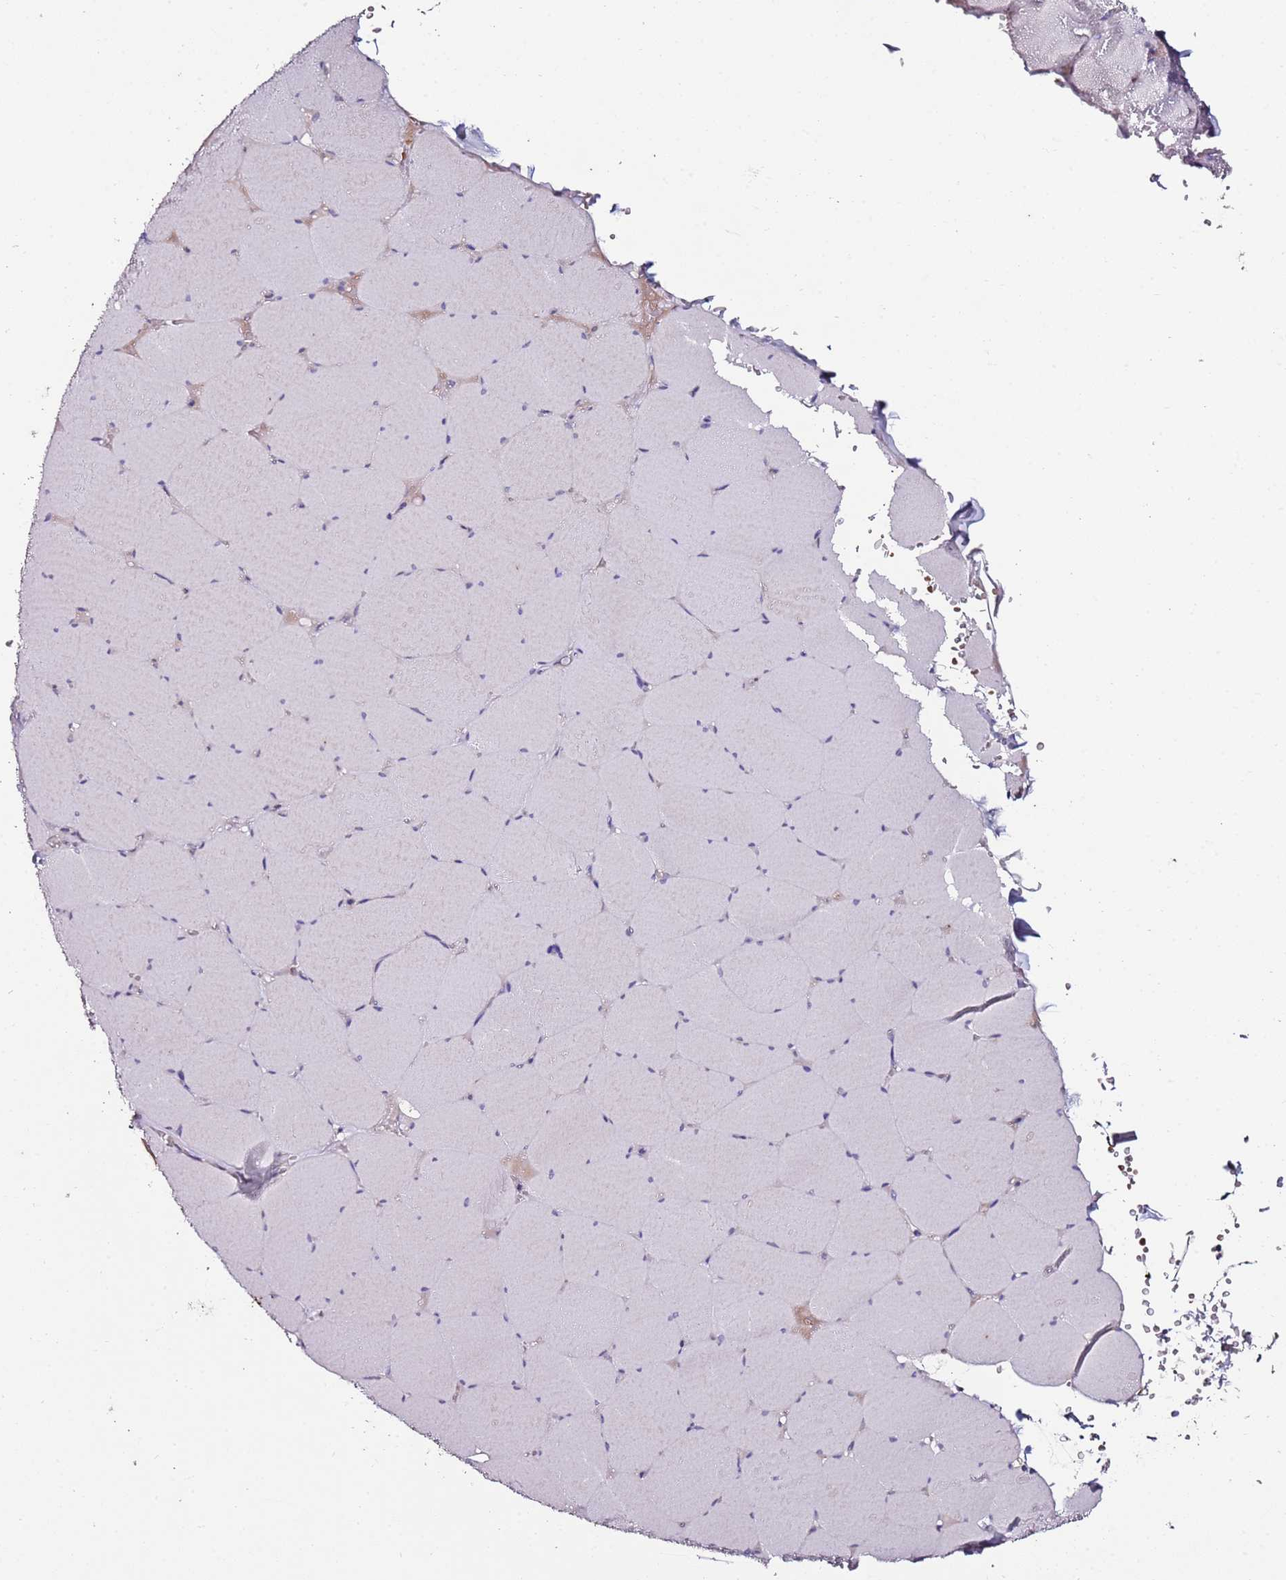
{"staining": {"intensity": "negative", "quantity": "none", "location": "none"}, "tissue": "skeletal muscle", "cell_type": "Myocytes", "image_type": "normal", "snomed": [{"axis": "morphology", "description": "Normal tissue, NOS"}, {"axis": "topography", "description": "Skeletal muscle"}, {"axis": "topography", "description": "Head-Neck"}], "caption": "Skeletal muscle was stained to show a protein in brown. There is no significant positivity in myocytes.", "gene": "C3orf80", "patient": {"sex": "male", "age": 66}}